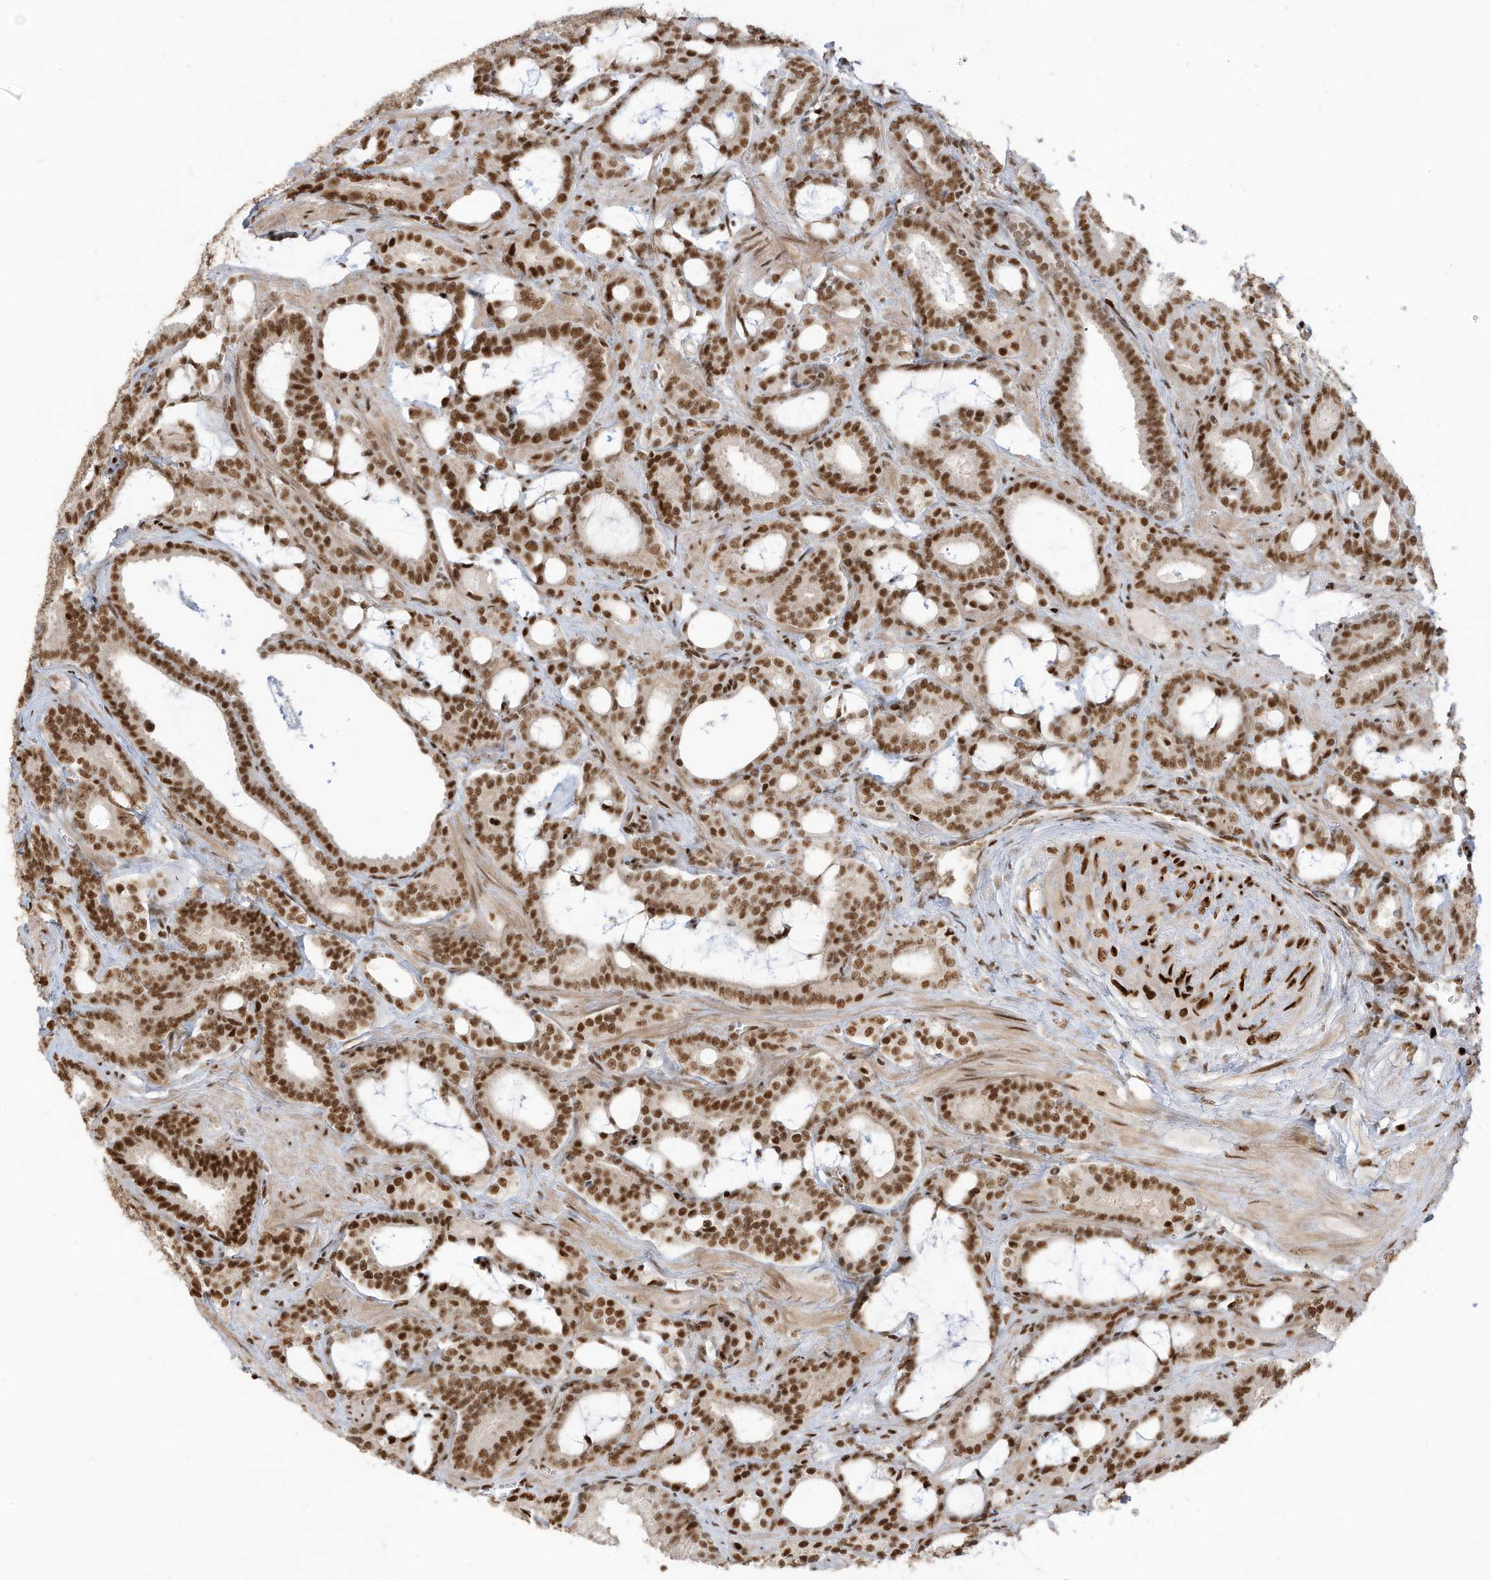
{"staining": {"intensity": "moderate", "quantity": ">75%", "location": "nuclear"}, "tissue": "prostate cancer", "cell_type": "Tumor cells", "image_type": "cancer", "snomed": [{"axis": "morphology", "description": "Adenocarcinoma, High grade"}, {"axis": "topography", "description": "Prostate and seminal vesicle, NOS"}], "caption": "A micrograph of prostate cancer stained for a protein exhibits moderate nuclear brown staining in tumor cells.", "gene": "SAMD15", "patient": {"sex": "male", "age": 67}}